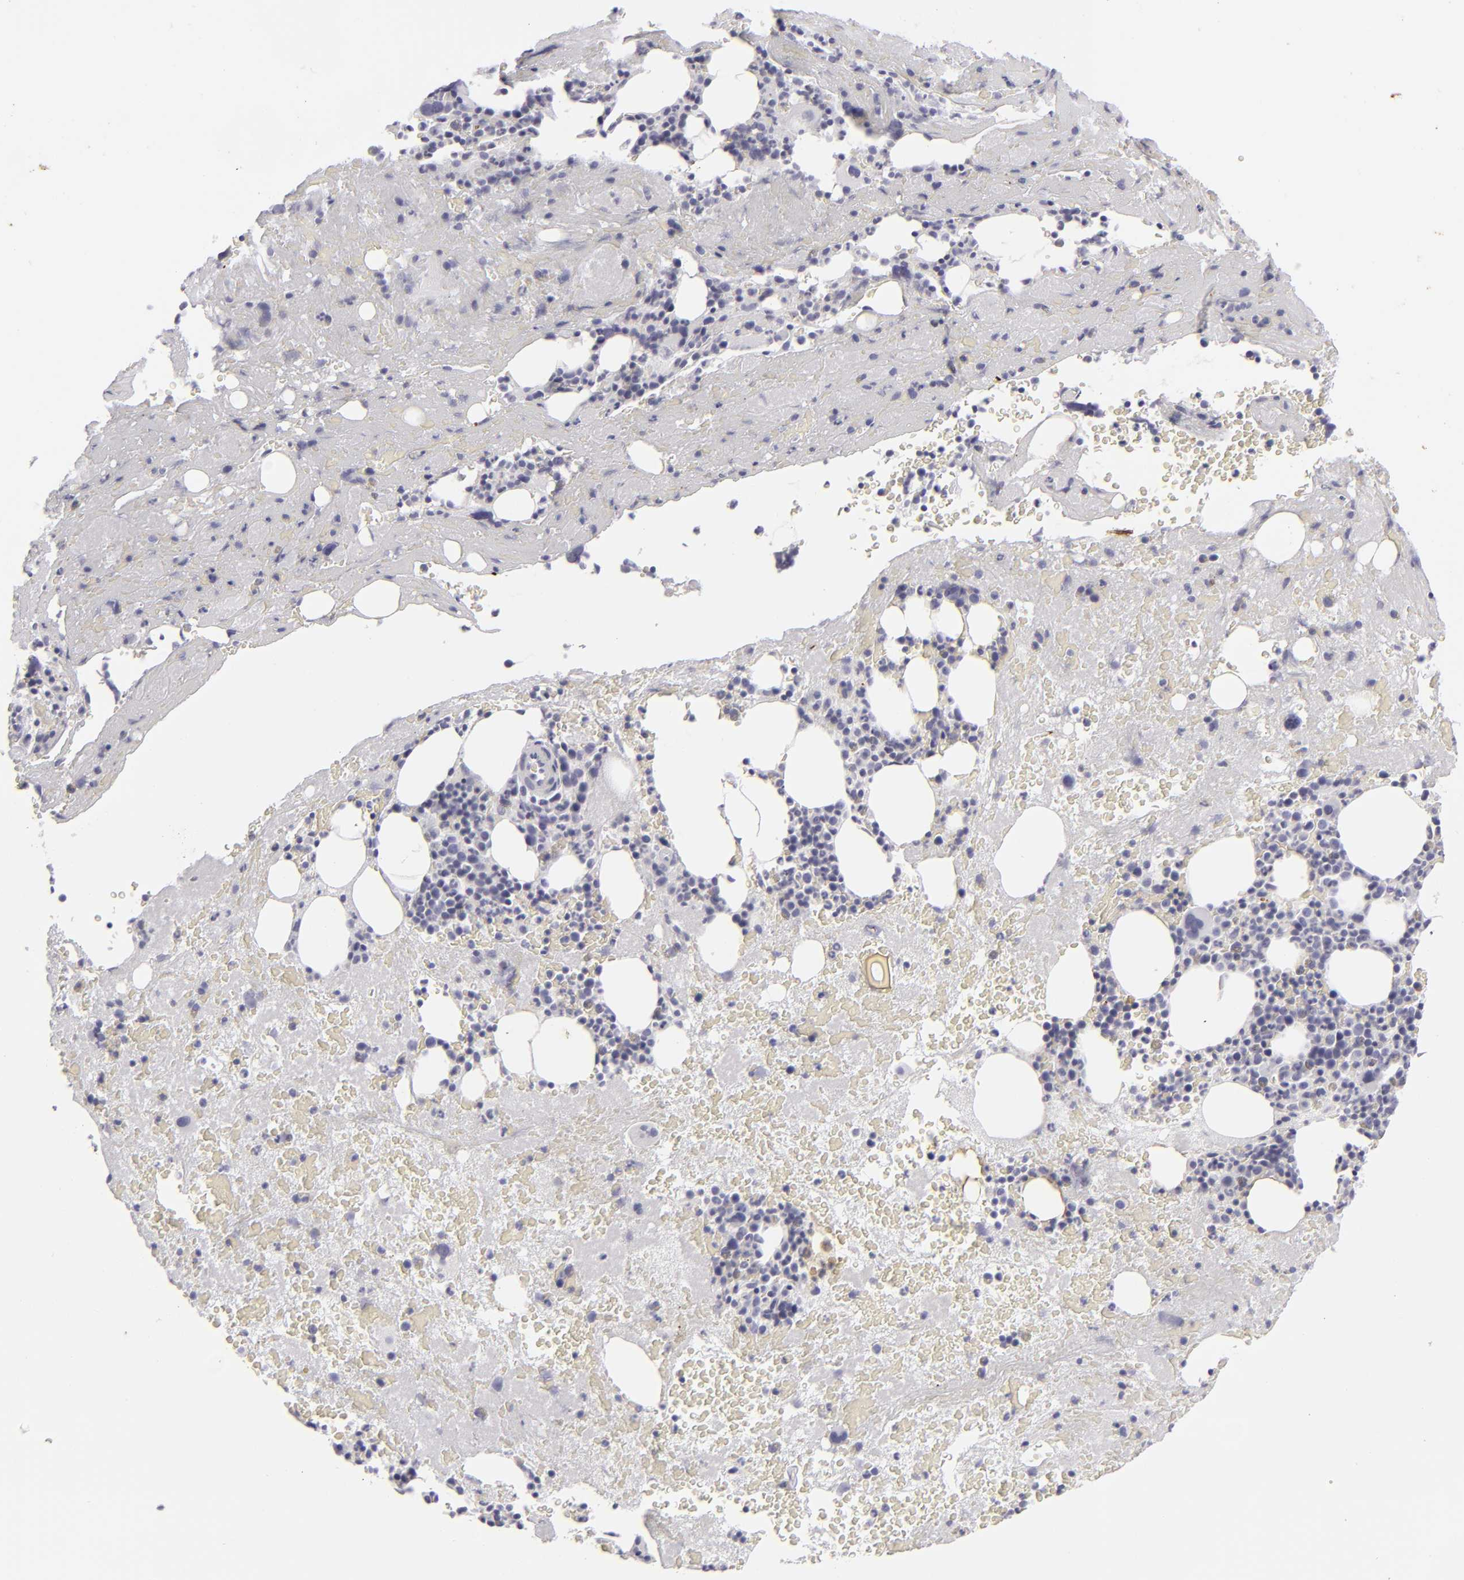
{"staining": {"intensity": "negative", "quantity": "none", "location": "none"}, "tissue": "bone marrow", "cell_type": "Hematopoietic cells", "image_type": "normal", "snomed": [{"axis": "morphology", "description": "Normal tissue, NOS"}, {"axis": "topography", "description": "Bone marrow"}], "caption": "This micrograph is of unremarkable bone marrow stained with immunohistochemistry (IHC) to label a protein in brown with the nuclei are counter-stained blue. There is no positivity in hematopoietic cells. (DAB immunohistochemistry (IHC) visualized using brightfield microscopy, high magnification).", "gene": "KRT1", "patient": {"sex": "male", "age": 76}}